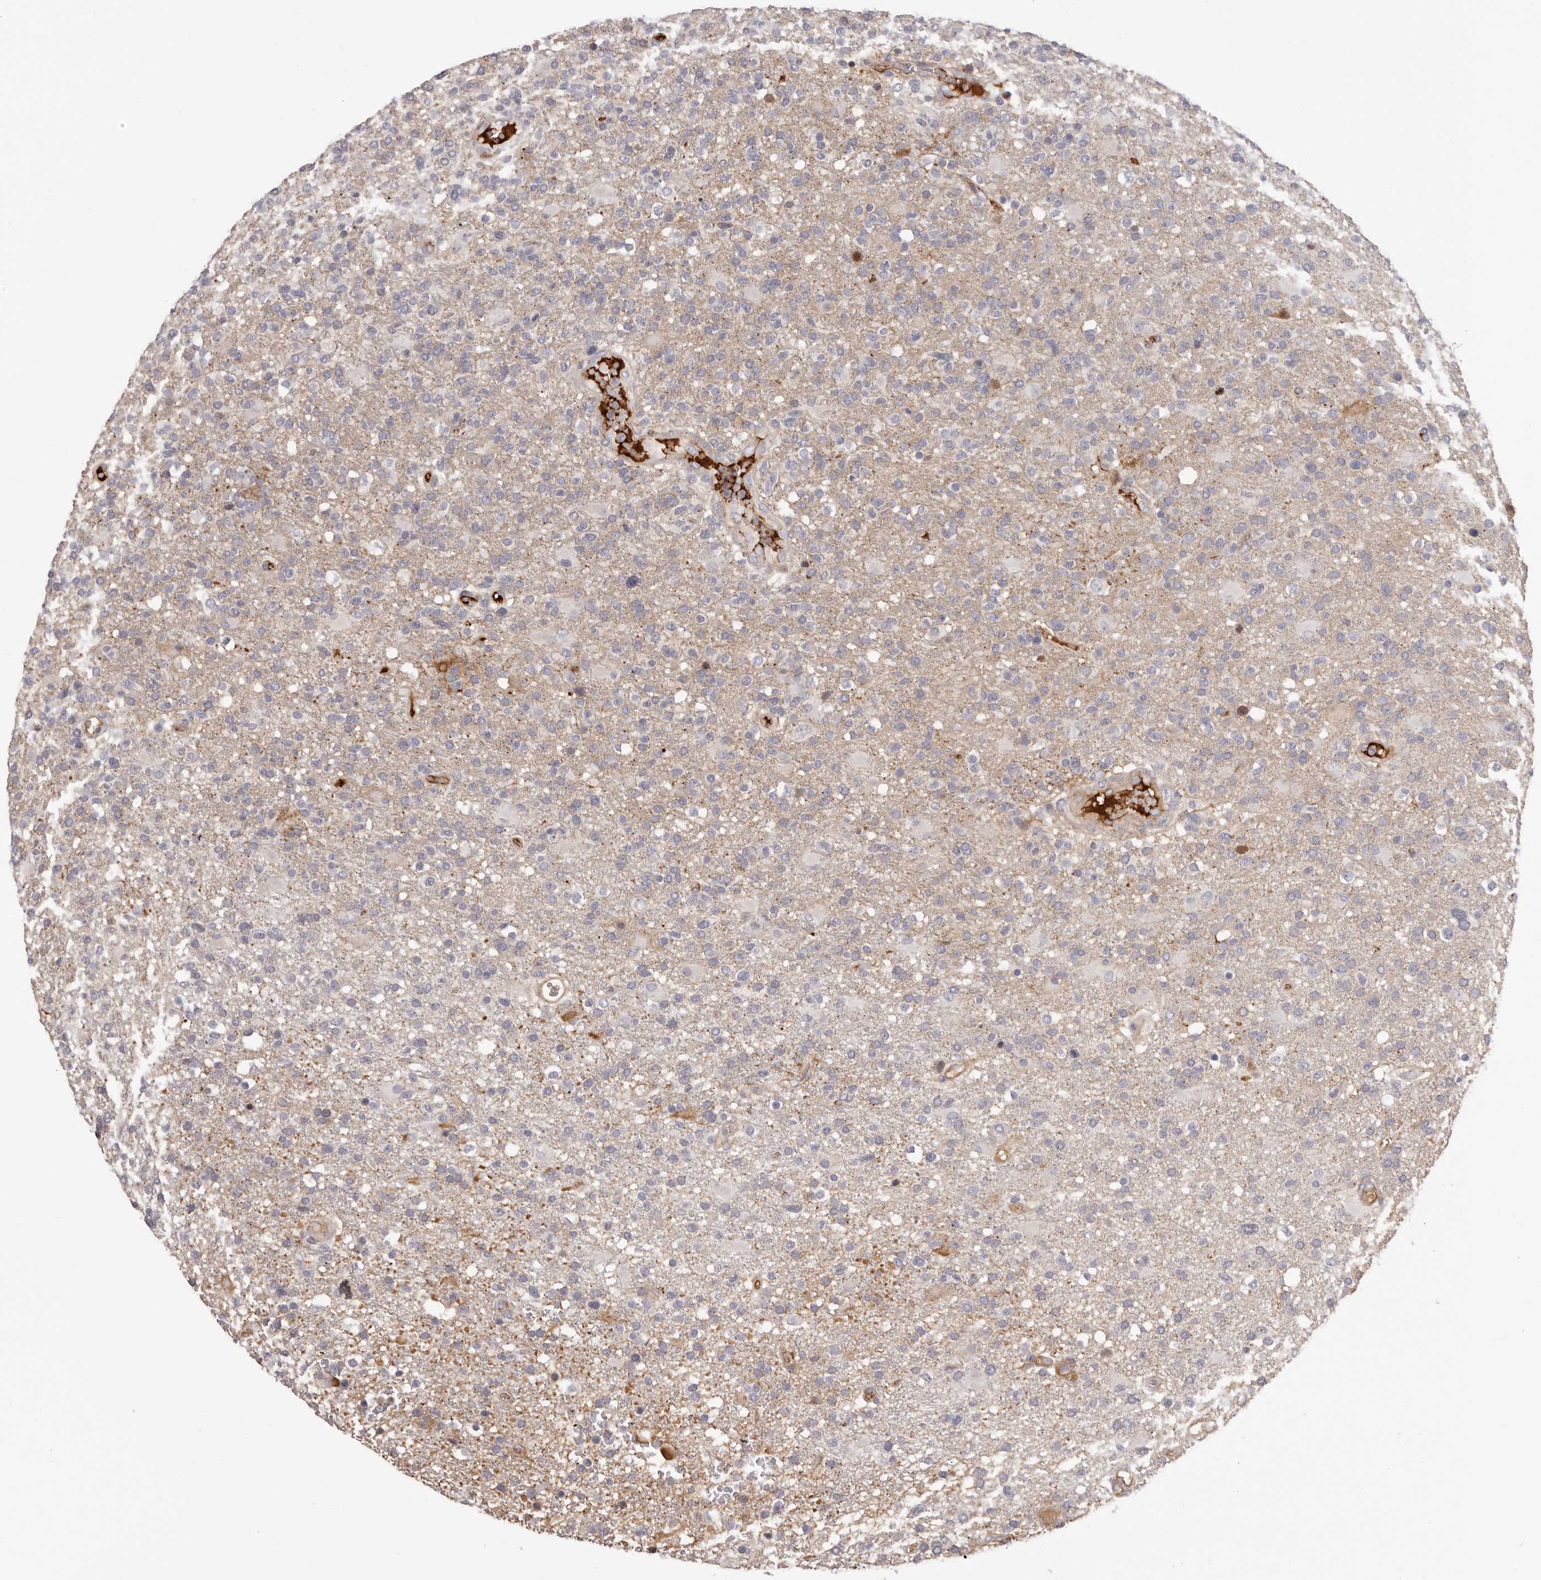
{"staining": {"intensity": "negative", "quantity": "none", "location": "none"}, "tissue": "glioma", "cell_type": "Tumor cells", "image_type": "cancer", "snomed": [{"axis": "morphology", "description": "Glioma, malignant, High grade"}, {"axis": "topography", "description": "Brain"}], "caption": "Glioma was stained to show a protein in brown. There is no significant staining in tumor cells. Brightfield microscopy of immunohistochemistry stained with DAB (3,3'-diaminobenzidine) (brown) and hematoxylin (blue), captured at high magnification.", "gene": "OTUD3", "patient": {"sex": "male", "age": 72}}